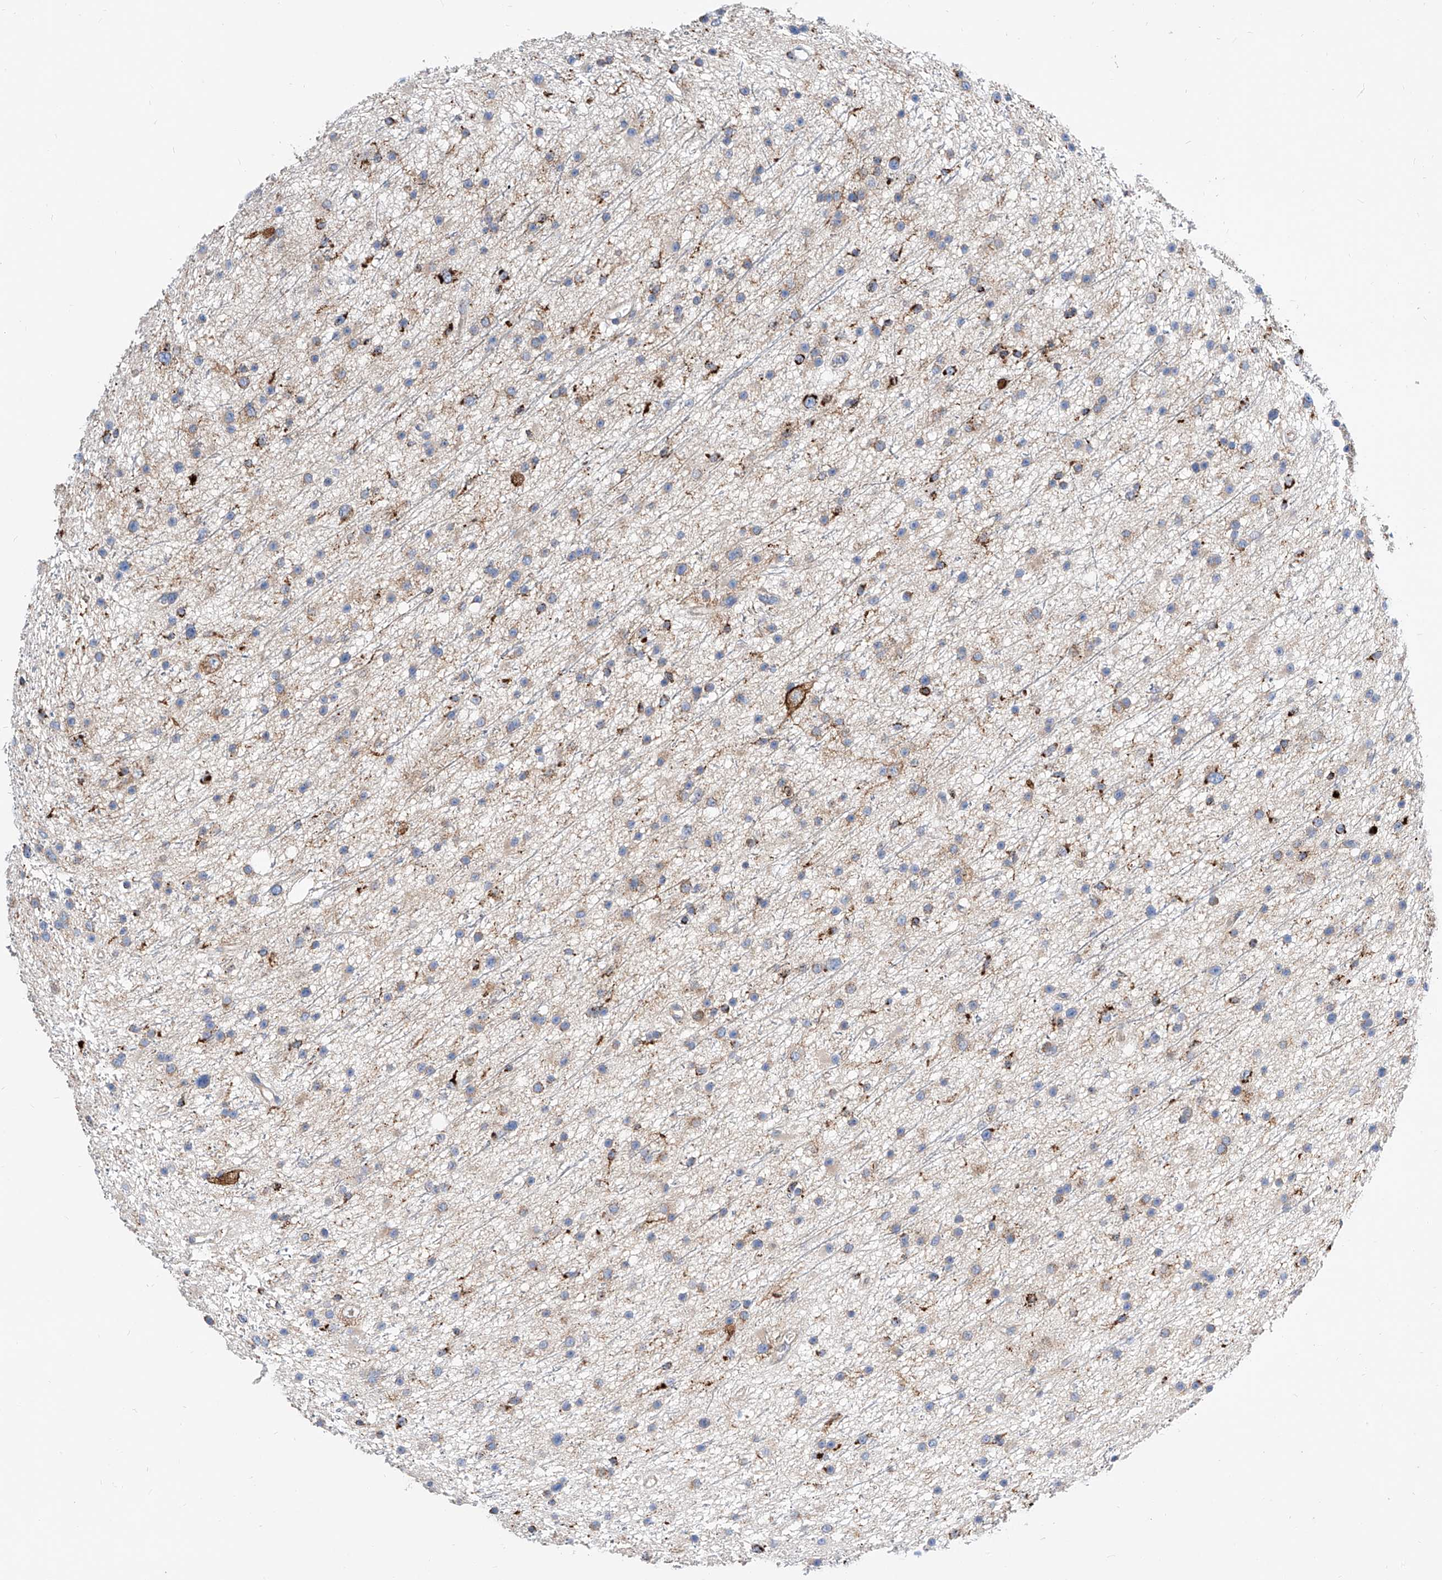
{"staining": {"intensity": "weak", "quantity": ">75%", "location": "cytoplasmic/membranous"}, "tissue": "glioma", "cell_type": "Tumor cells", "image_type": "cancer", "snomed": [{"axis": "morphology", "description": "Glioma, malignant, Low grade"}, {"axis": "topography", "description": "Cerebral cortex"}], "caption": "A high-resolution histopathology image shows immunohistochemistry staining of glioma, which displays weak cytoplasmic/membranous expression in about >75% of tumor cells.", "gene": "CPNE5", "patient": {"sex": "female", "age": 39}}